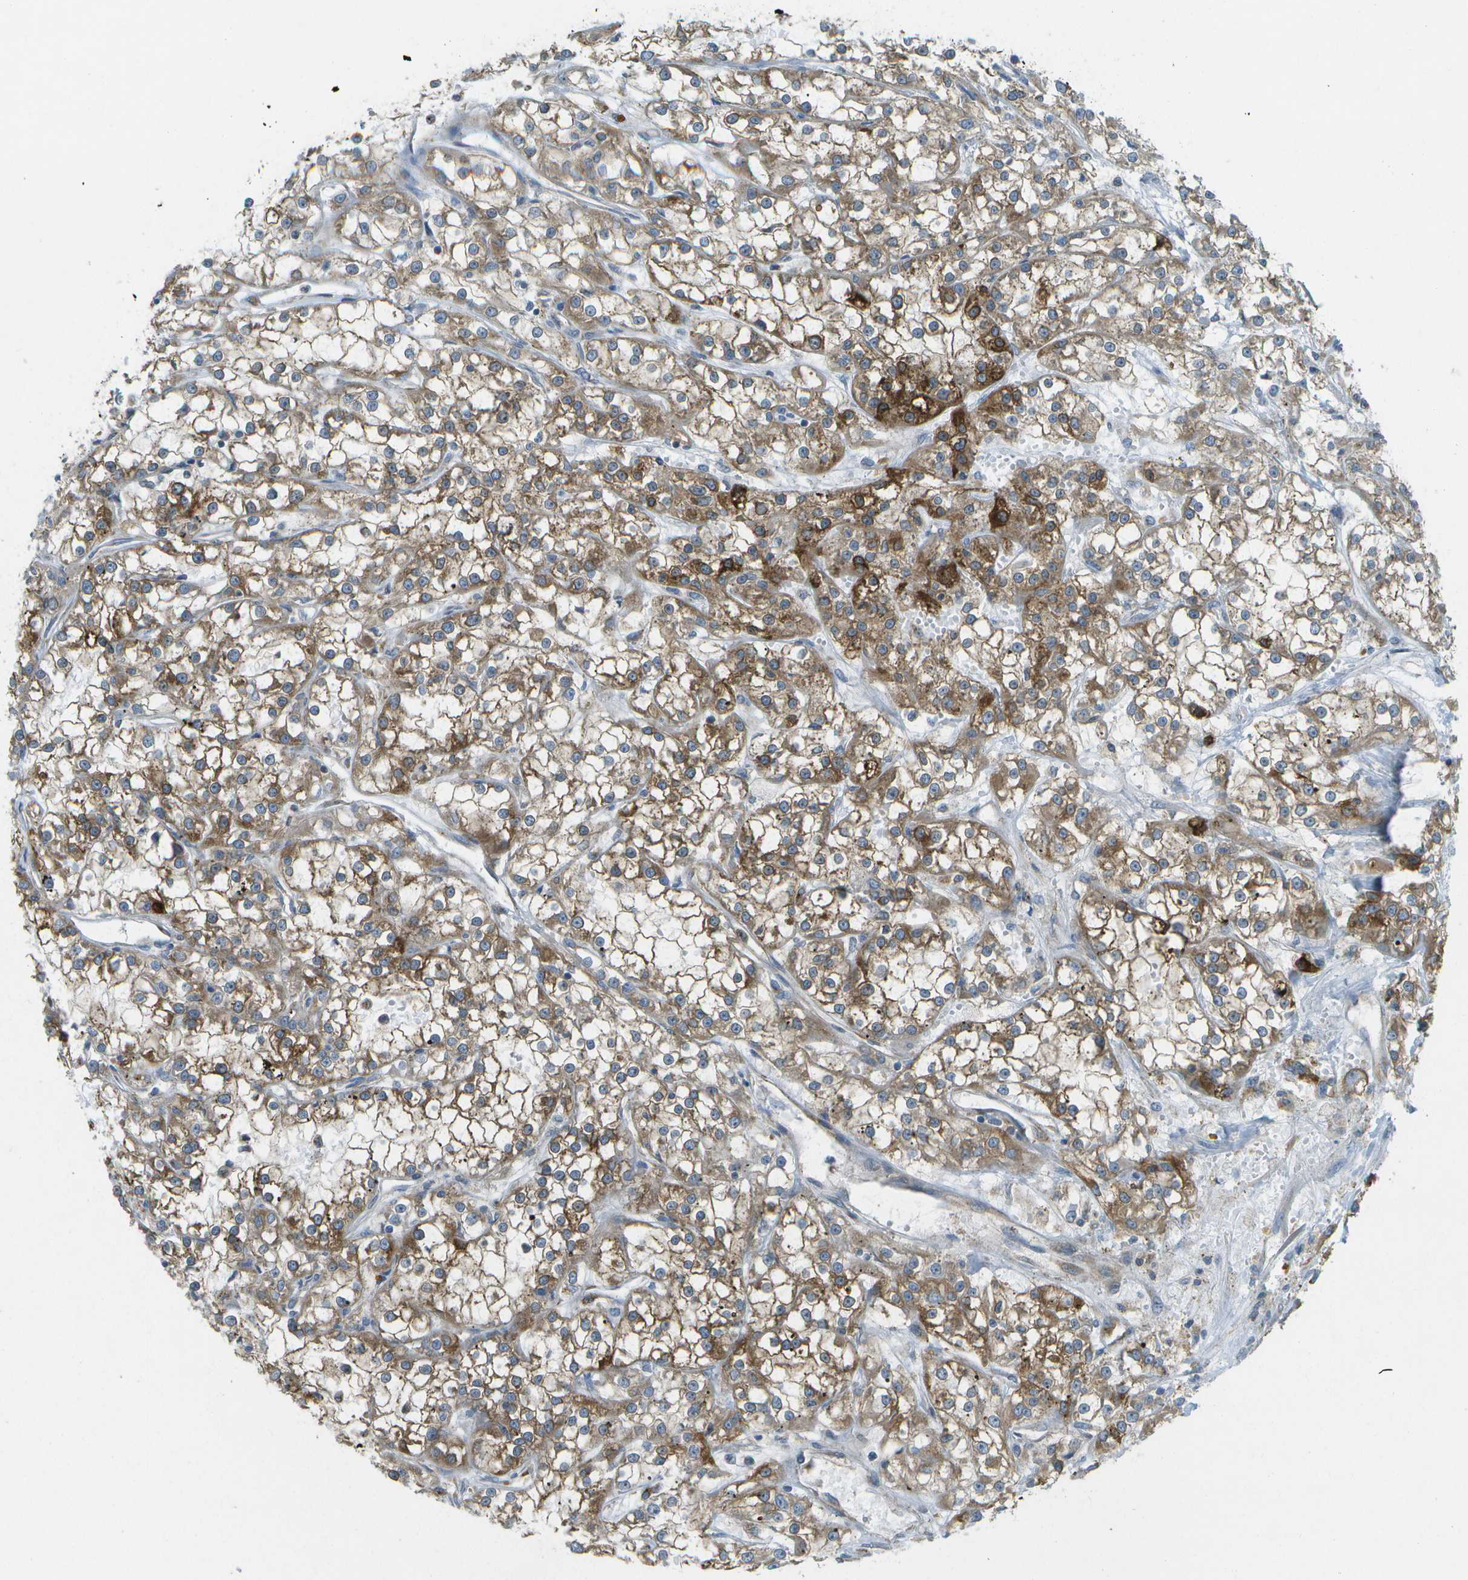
{"staining": {"intensity": "moderate", "quantity": ">75%", "location": "cytoplasmic/membranous"}, "tissue": "renal cancer", "cell_type": "Tumor cells", "image_type": "cancer", "snomed": [{"axis": "morphology", "description": "Adenocarcinoma, NOS"}, {"axis": "topography", "description": "Kidney"}], "caption": "The micrograph reveals immunohistochemical staining of renal cancer. There is moderate cytoplasmic/membranous positivity is seen in about >75% of tumor cells.", "gene": "WNK2", "patient": {"sex": "female", "age": 52}}